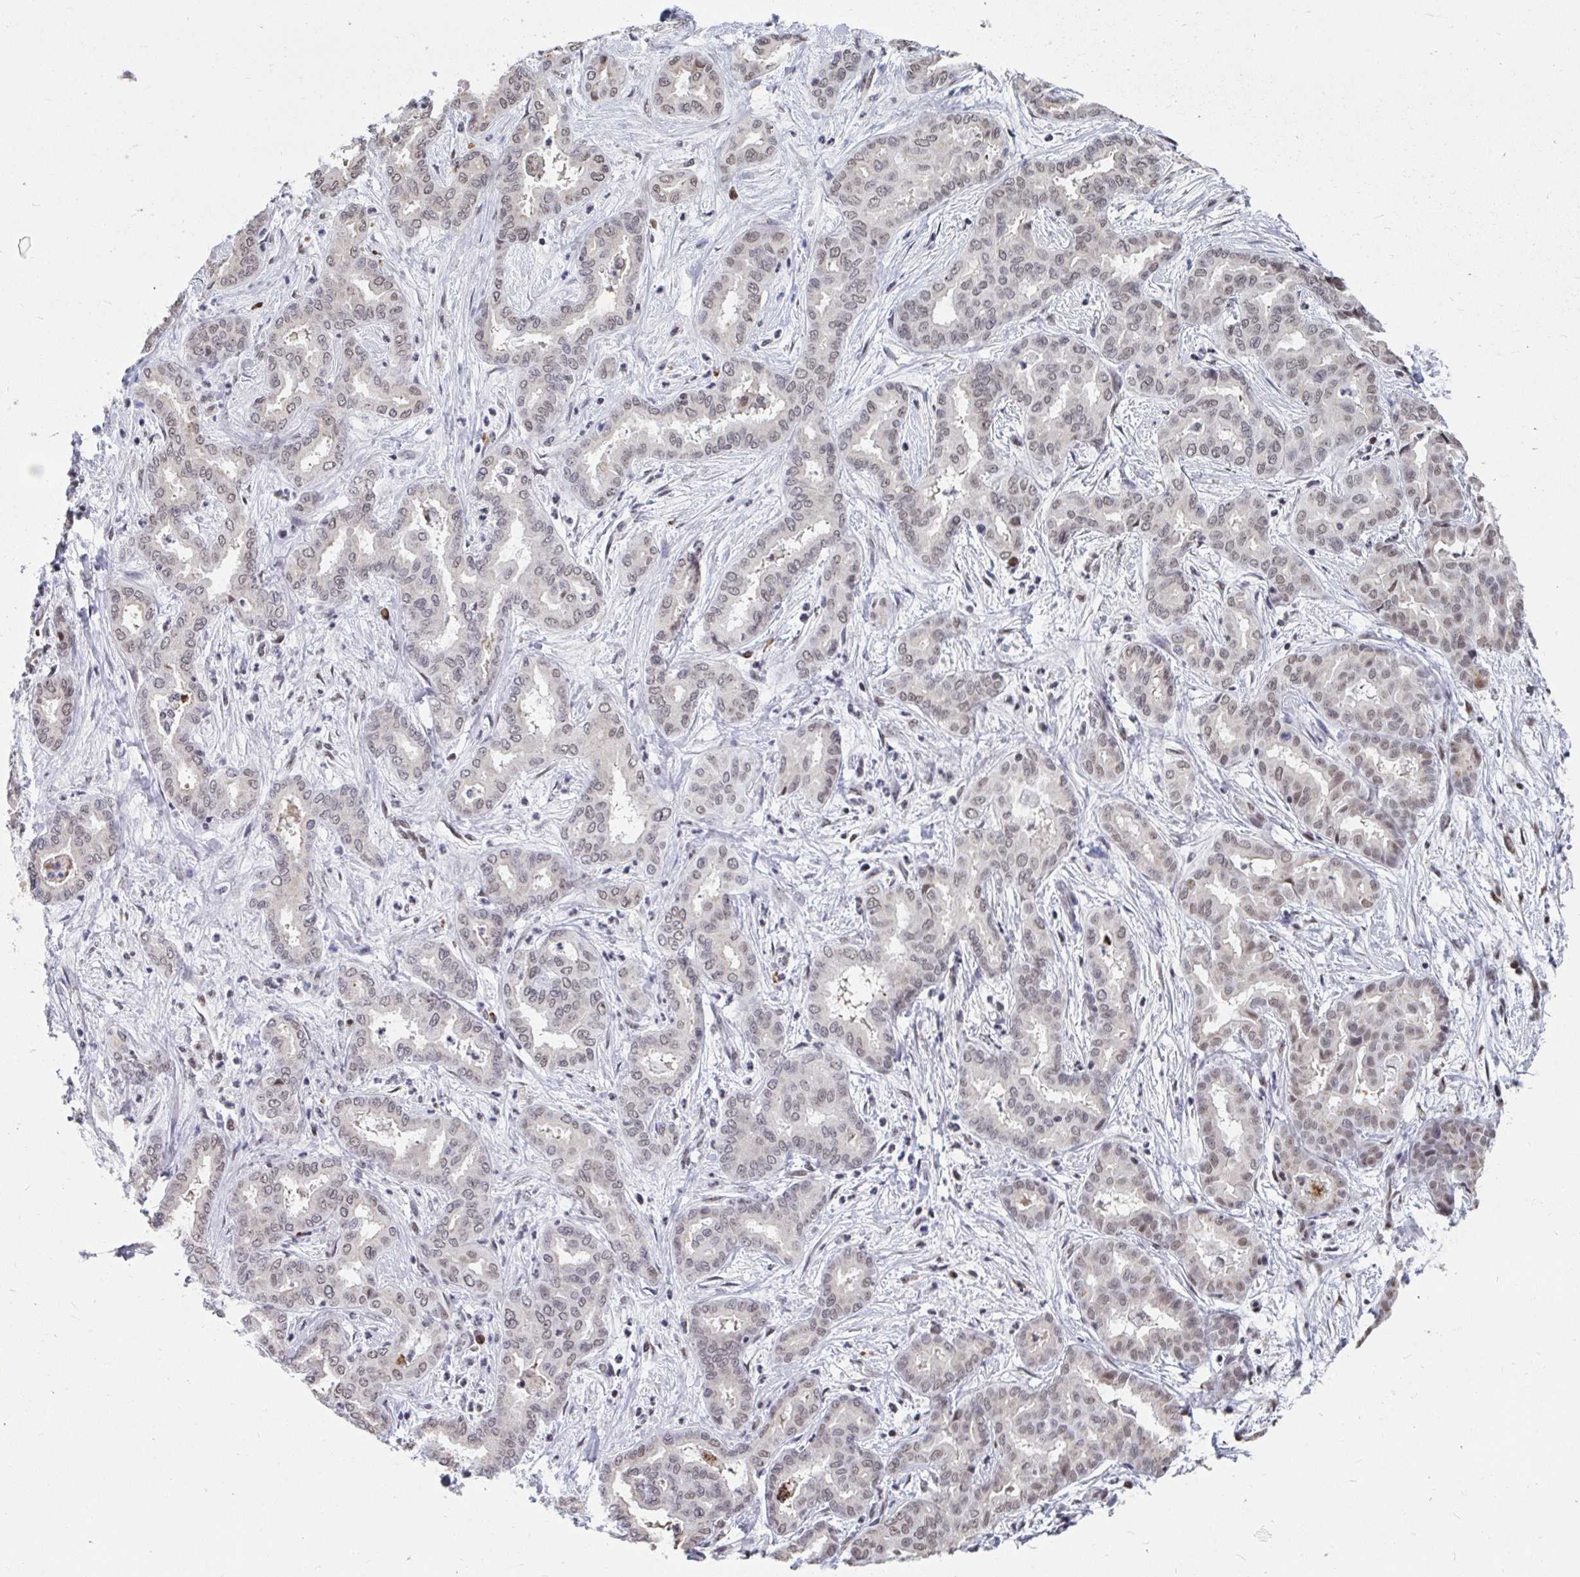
{"staining": {"intensity": "weak", "quantity": "25%-75%", "location": "nuclear"}, "tissue": "liver cancer", "cell_type": "Tumor cells", "image_type": "cancer", "snomed": [{"axis": "morphology", "description": "Cholangiocarcinoma"}, {"axis": "topography", "description": "Liver"}], "caption": "Immunohistochemical staining of human liver cancer shows low levels of weak nuclear positivity in about 25%-75% of tumor cells.", "gene": "TRIP12", "patient": {"sex": "female", "age": 64}}